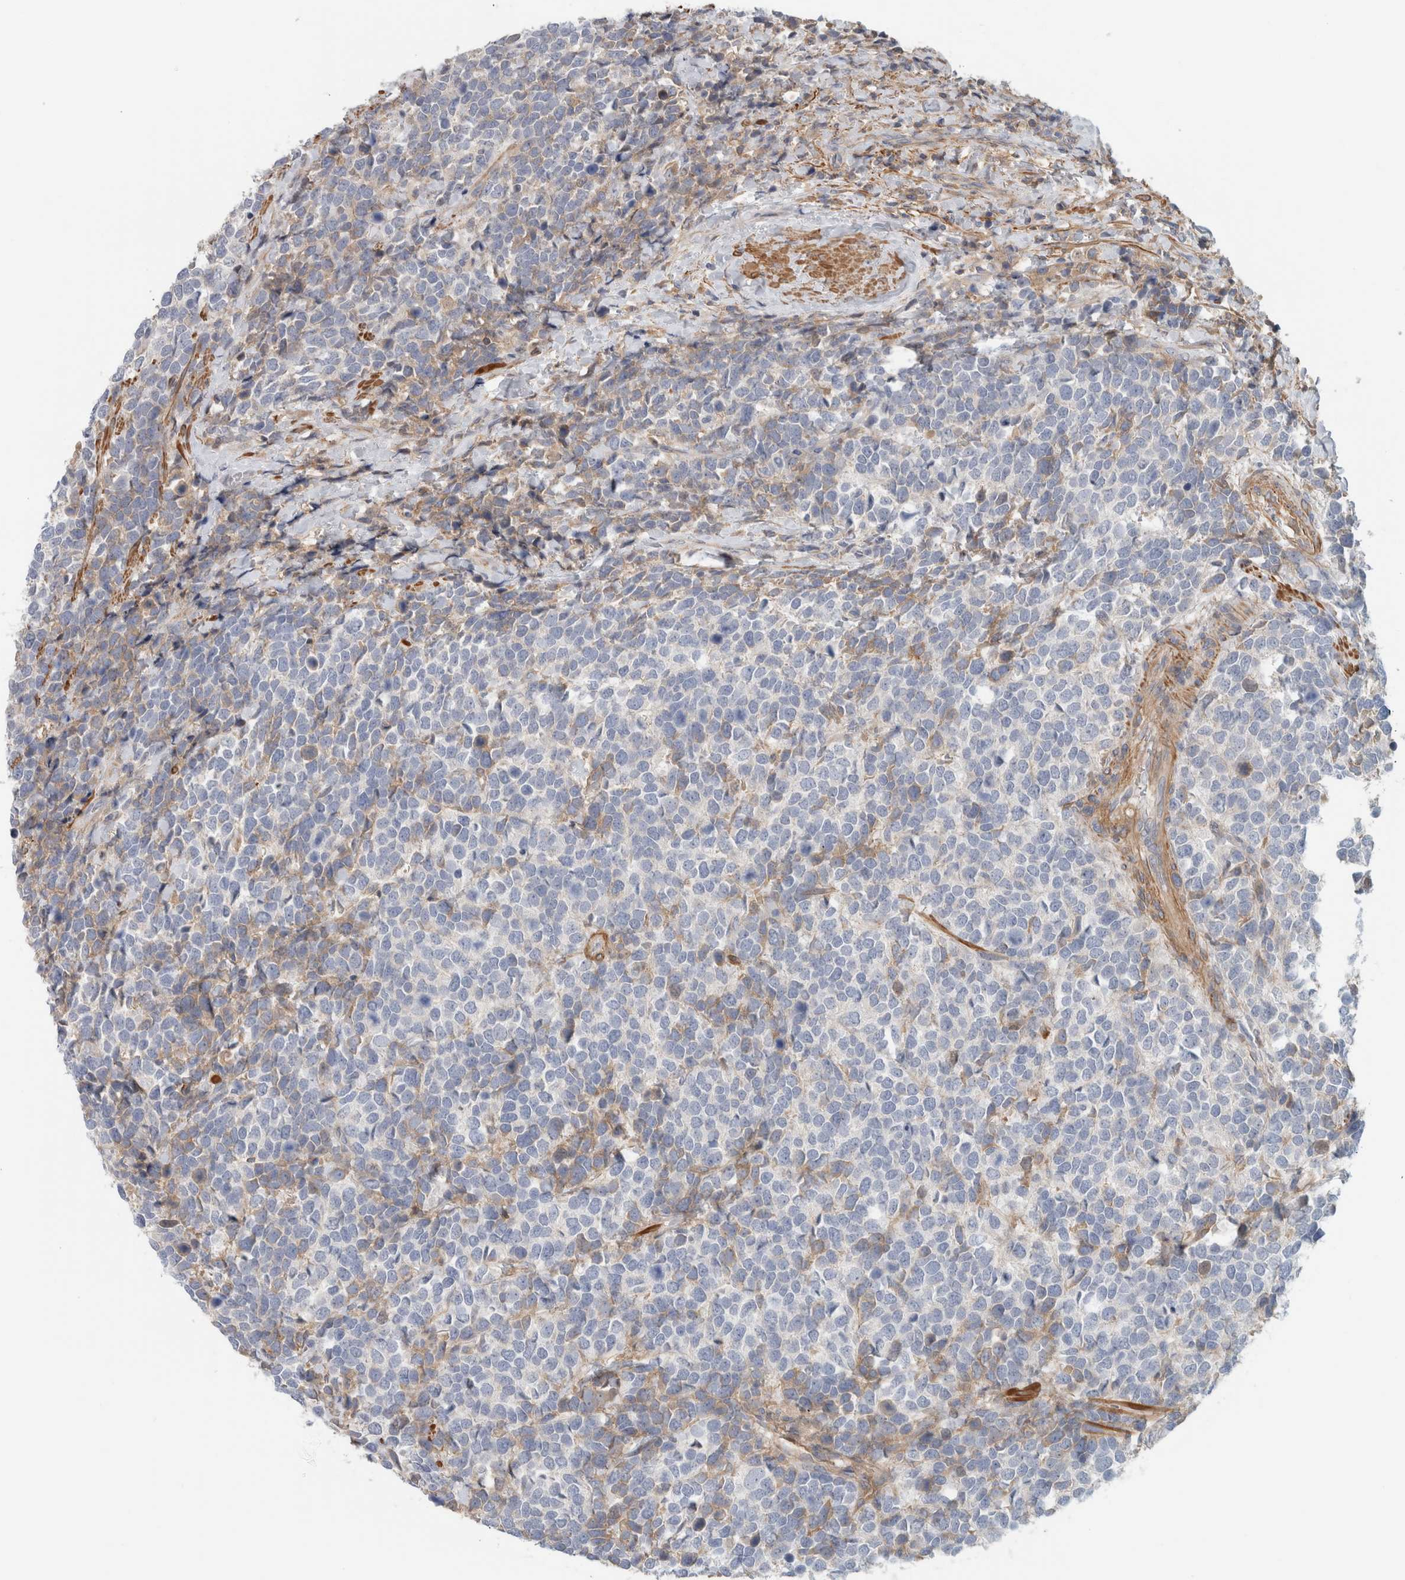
{"staining": {"intensity": "negative", "quantity": "none", "location": "none"}, "tissue": "urothelial cancer", "cell_type": "Tumor cells", "image_type": "cancer", "snomed": [{"axis": "morphology", "description": "Urothelial carcinoma, High grade"}, {"axis": "topography", "description": "Urinary bladder"}], "caption": "High power microscopy micrograph of an IHC photomicrograph of urothelial cancer, revealing no significant staining in tumor cells. (DAB immunohistochemistry, high magnification).", "gene": "CFI", "patient": {"sex": "female", "age": 82}}